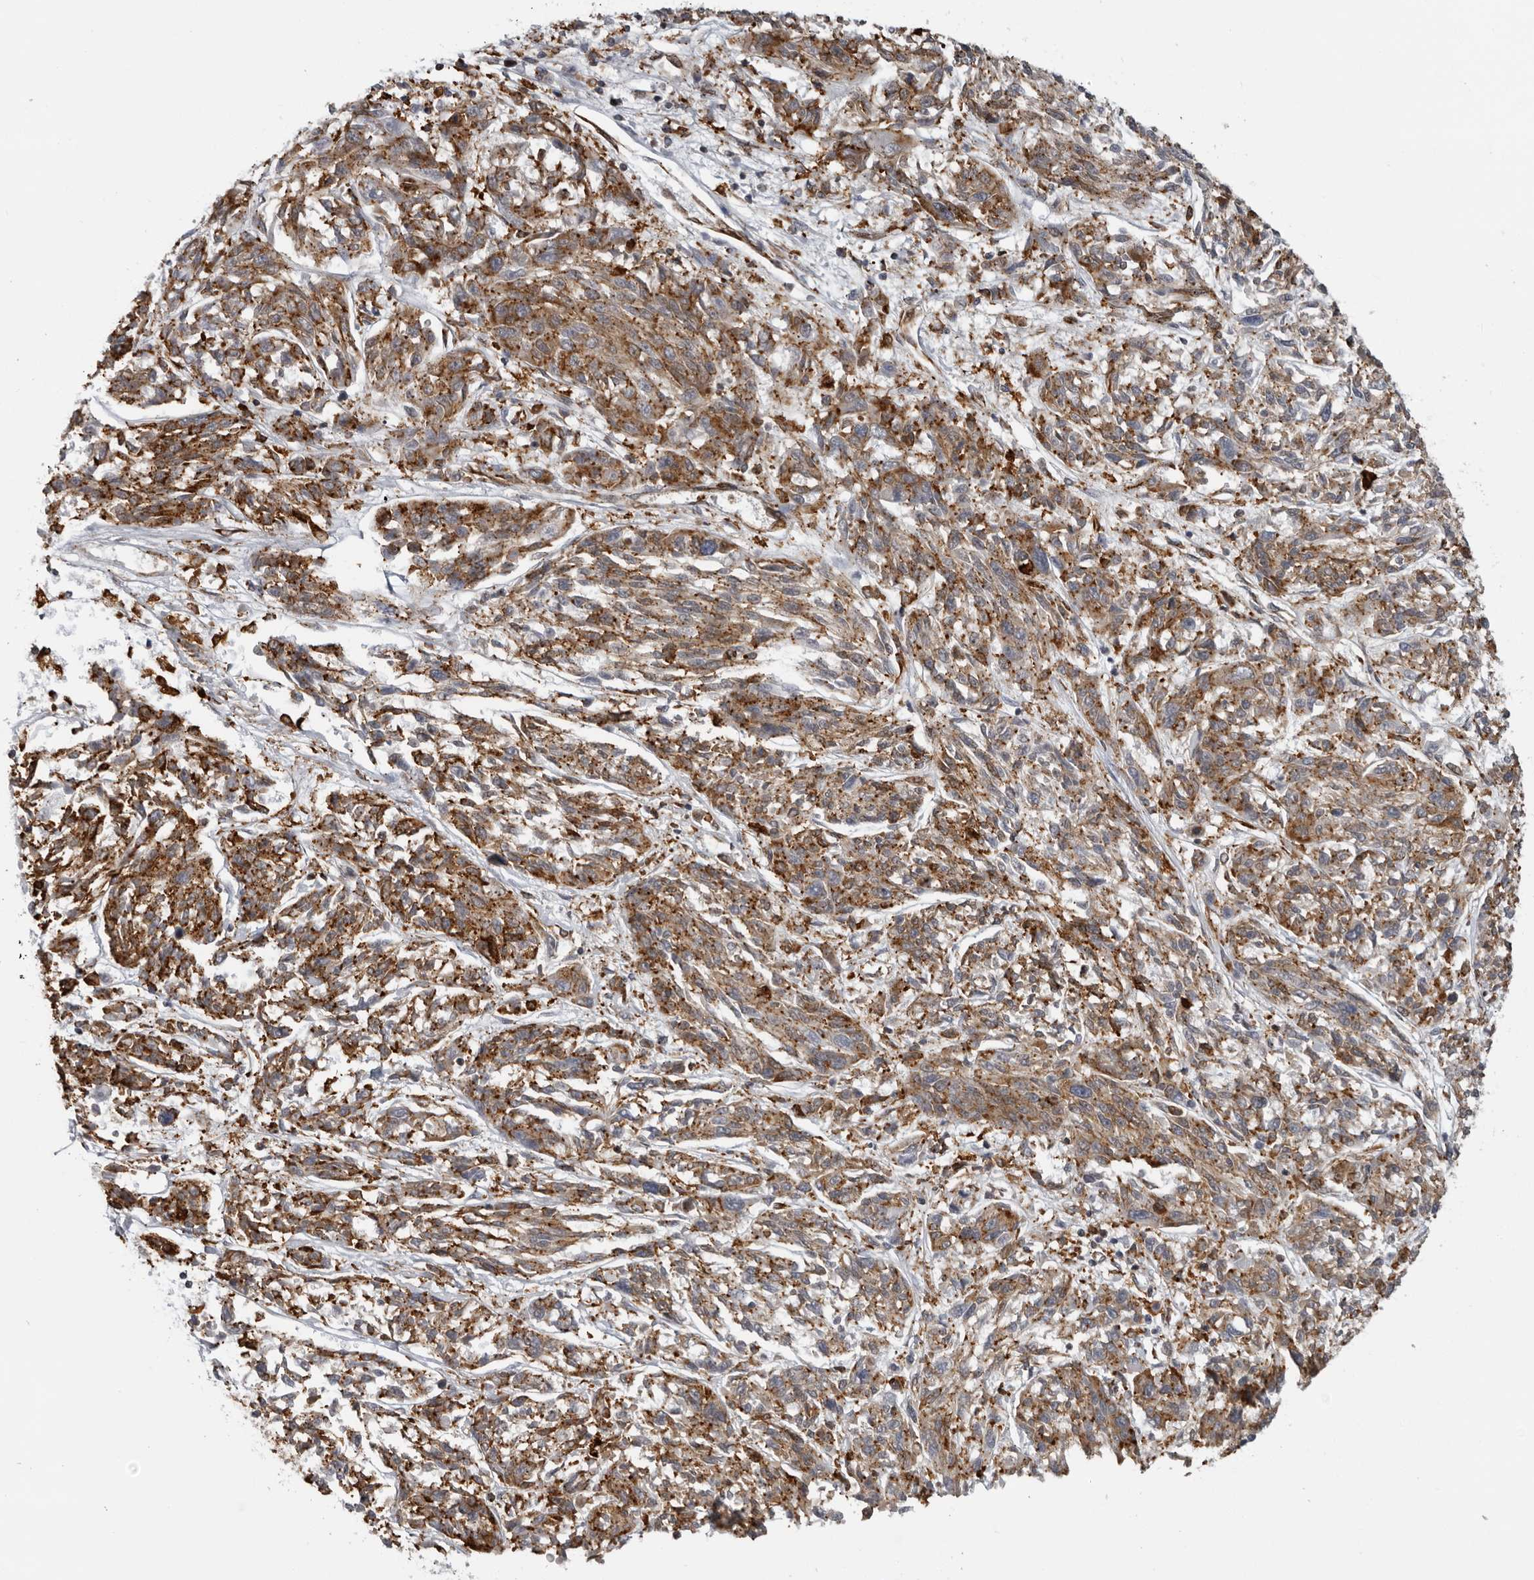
{"staining": {"intensity": "strong", "quantity": ">75%", "location": "cytoplasmic/membranous"}, "tissue": "melanoma", "cell_type": "Tumor cells", "image_type": "cancer", "snomed": [{"axis": "morphology", "description": "Malignant melanoma, NOS"}, {"axis": "topography", "description": "Skin"}], "caption": "This histopathology image displays melanoma stained with immunohistochemistry to label a protein in brown. The cytoplasmic/membranous of tumor cells show strong positivity for the protein. Nuclei are counter-stained blue.", "gene": "ALPK2", "patient": {"sex": "male", "age": 53}}